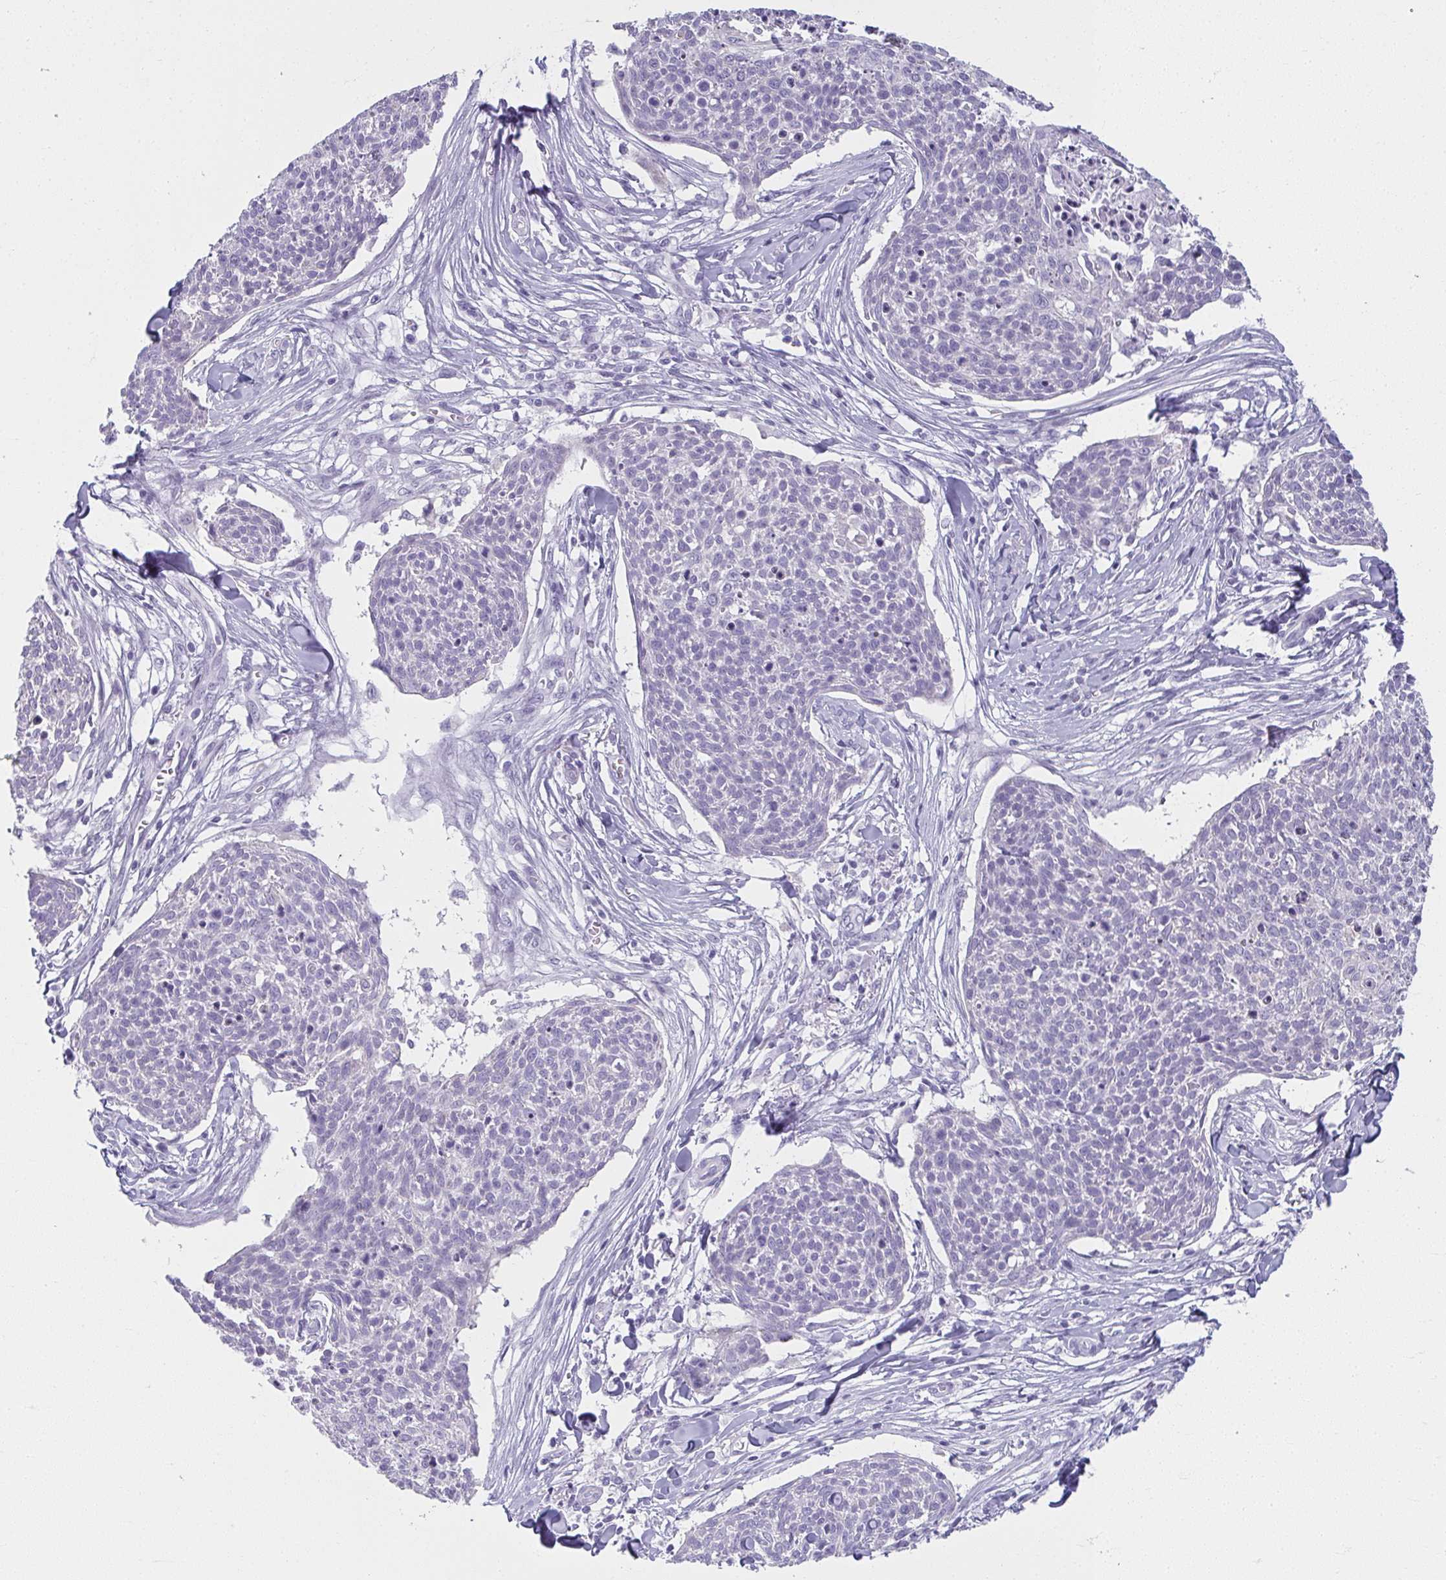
{"staining": {"intensity": "negative", "quantity": "none", "location": "none"}, "tissue": "skin cancer", "cell_type": "Tumor cells", "image_type": "cancer", "snomed": [{"axis": "morphology", "description": "Squamous cell carcinoma, NOS"}, {"axis": "topography", "description": "Skin"}, {"axis": "topography", "description": "Vulva"}], "caption": "Immunohistochemistry of skin cancer (squamous cell carcinoma) exhibits no positivity in tumor cells.", "gene": "MOBP", "patient": {"sex": "female", "age": 75}}